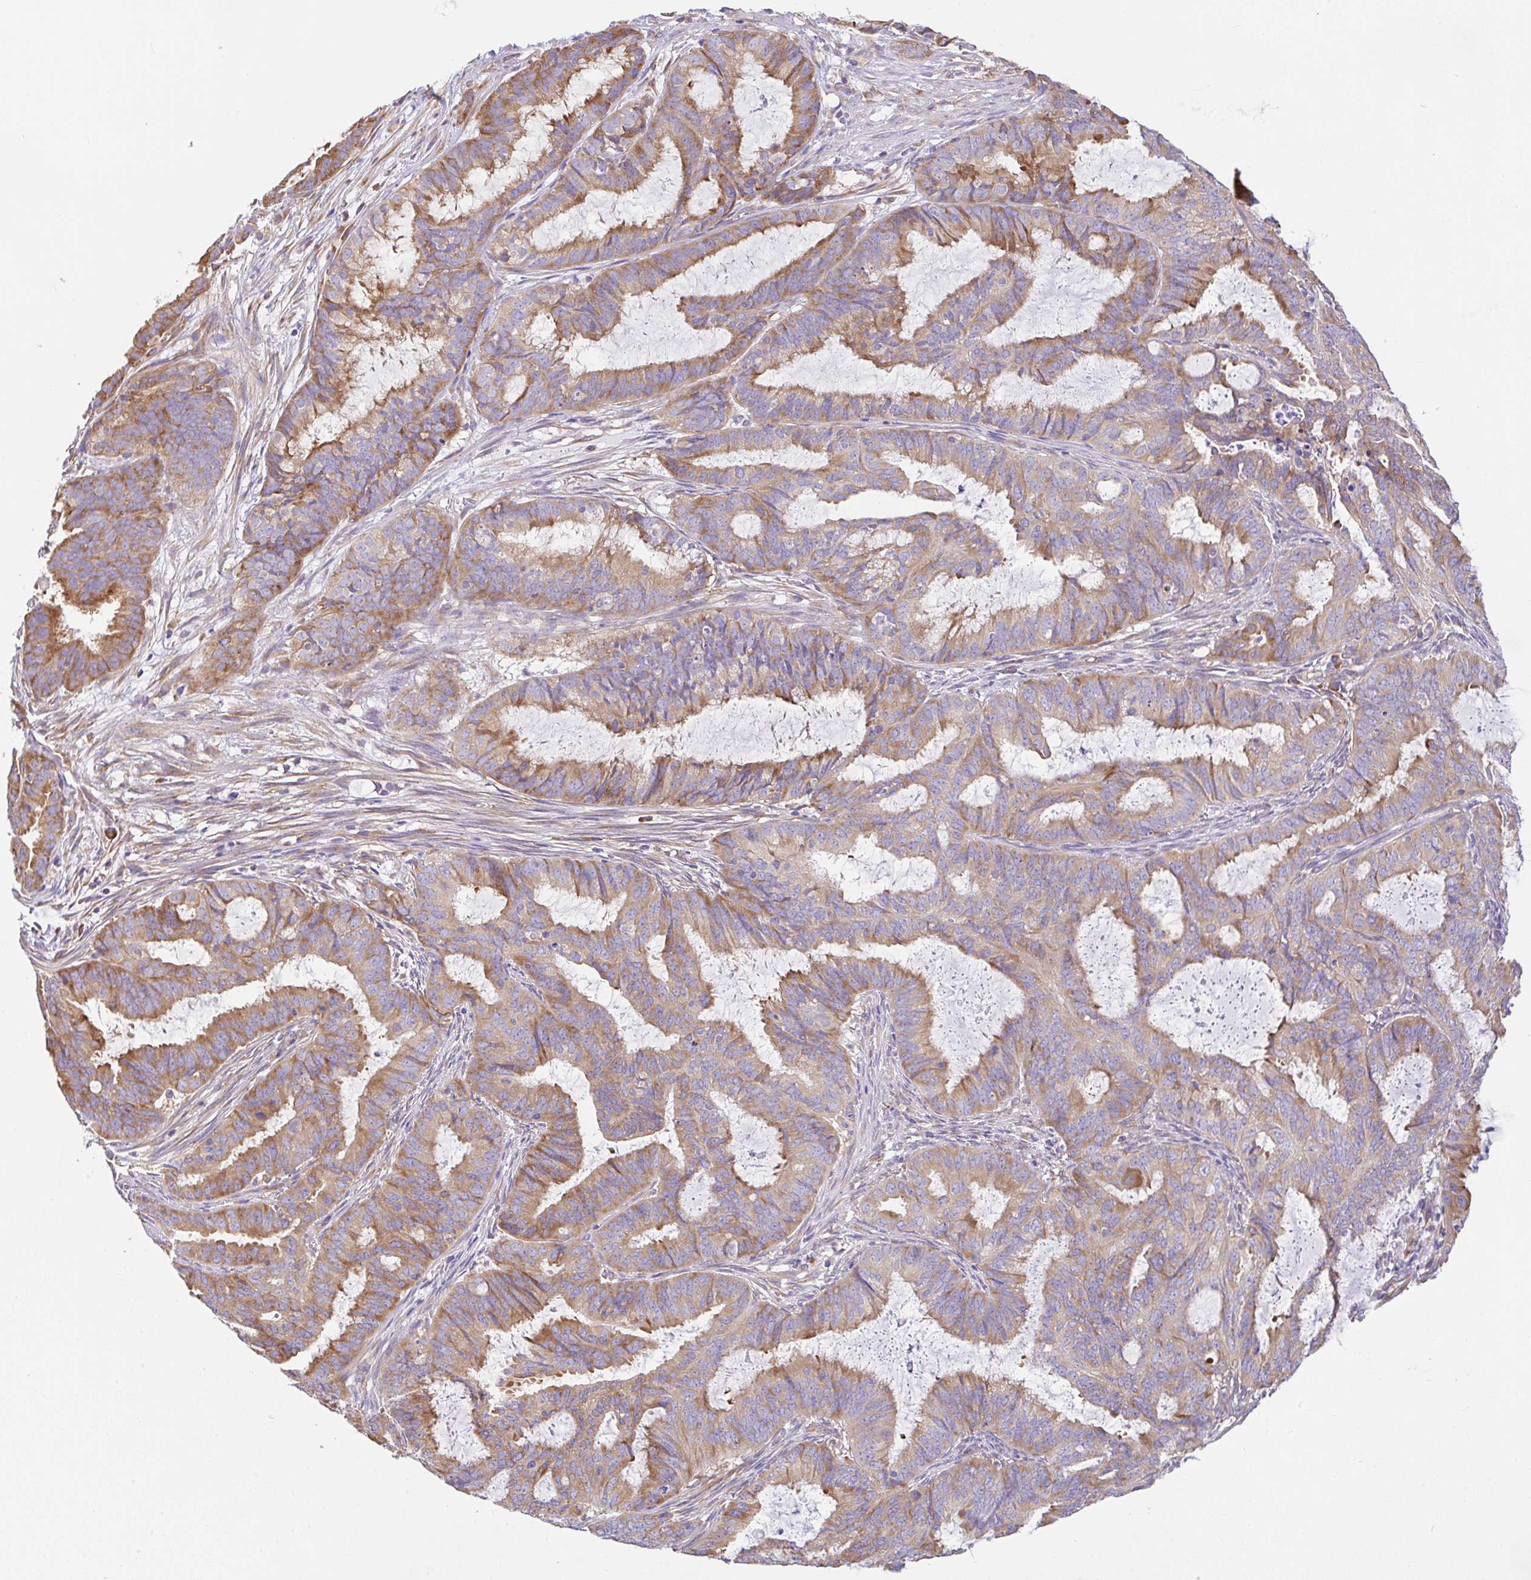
{"staining": {"intensity": "moderate", "quantity": ">75%", "location": "cytoplasmic/membranous"}, "tissue": "endometrial cancer", "cell_type": "Tumor cells", "image_type": "cancer", "snomed": [{"axis": "morphology", "description": "Adenocarcinoma, NOS"}, {"axis": "topography", "description": "Endometrium"}], "caption": "Protein expression analysis of endometrial cancer shows moderate cytoplasmic/membranous staining in about >75% of tumor cells.", "gene": "GFPT2", "patient": {"sex": "female", "age": 51}}